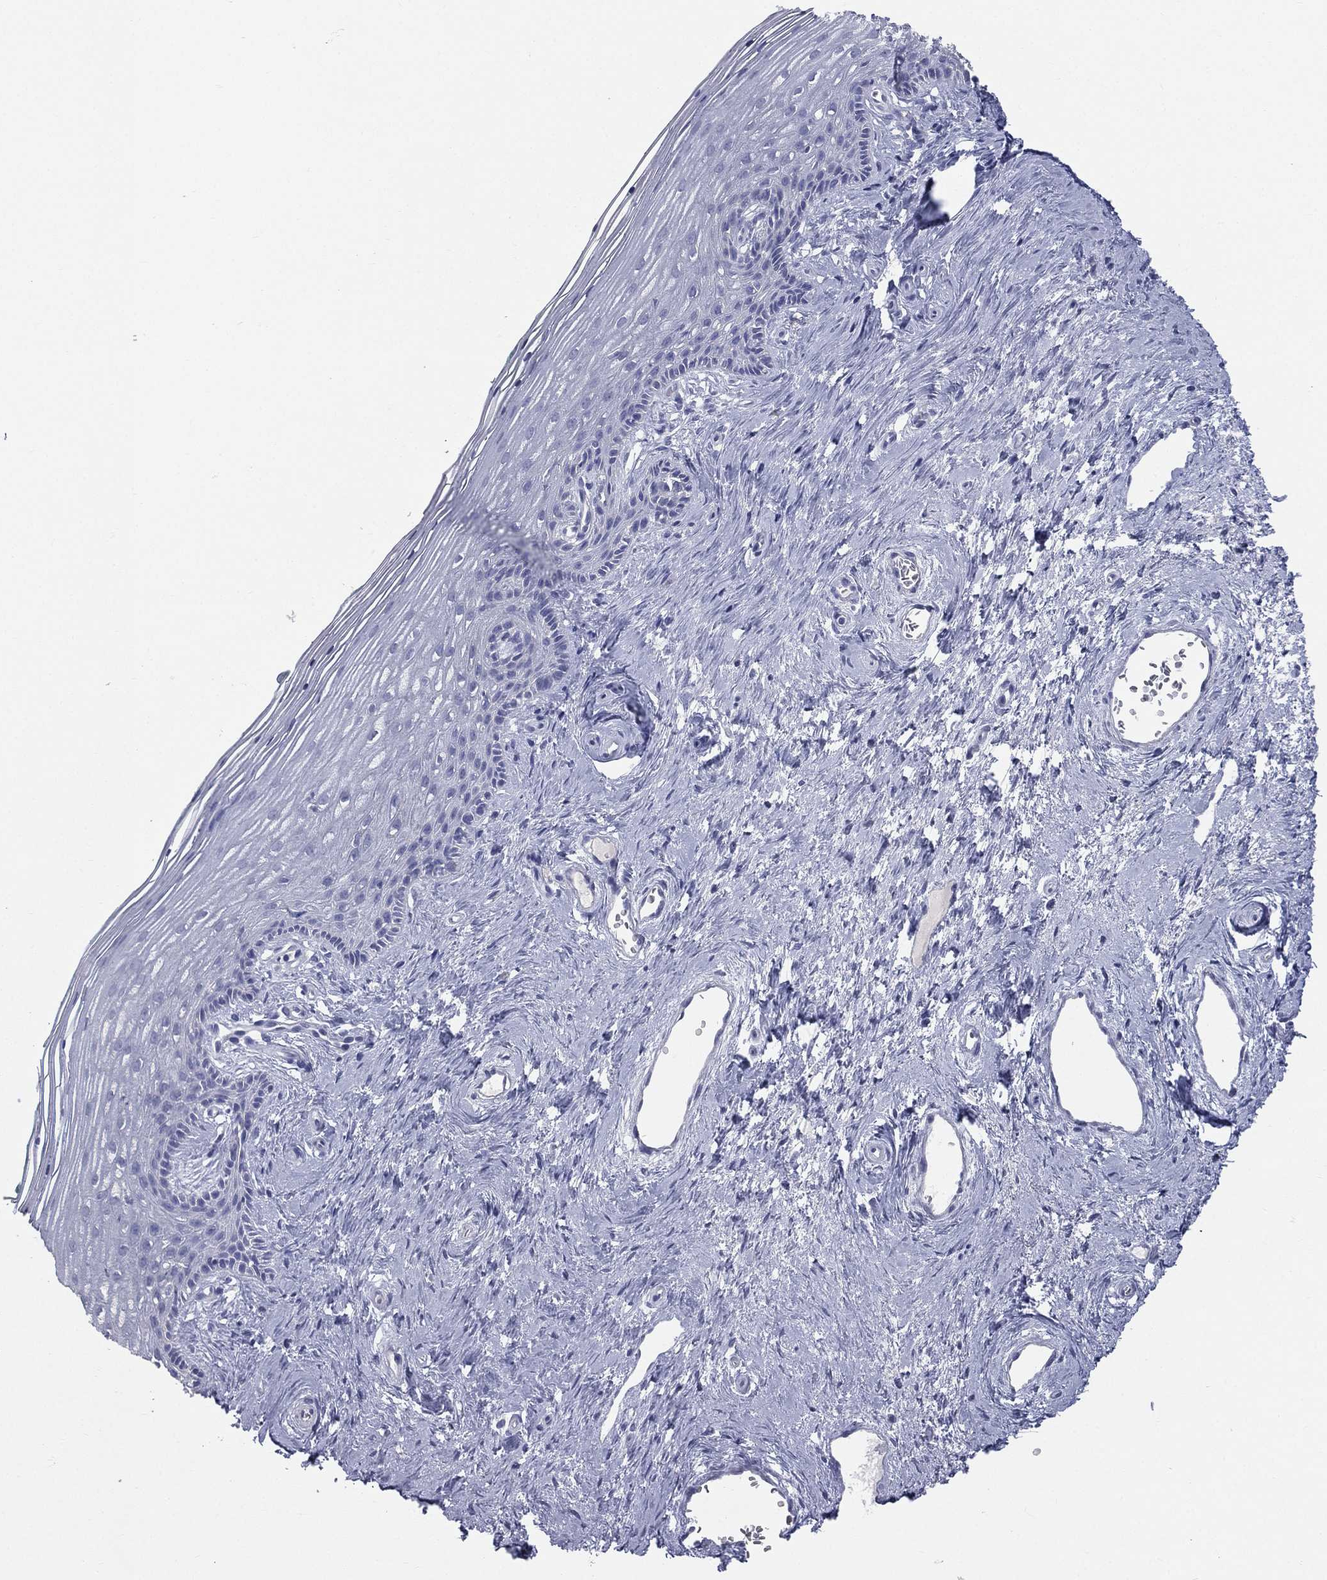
{"staining": {"intensity": "negative", "quantity": "none", "location": "none"}, "tissue": "vagina", "cell_type": "Squamous epithelial cells", "image_type": "normal", "snomed": [{"axis": "morphology", "description": "Normal tissue, NOS"}, {"axis": "topography", "description": "Vagina"}], "caption": "The photomicrograph shows no staining of squamous epithelial cells in benign vagina. (DAB (3,3'-diaminobenzidine) immunohistochemistry with hematoxylin counter stain).", "gene": "STK31", "patient": {"sex": "female", "age": 45}}